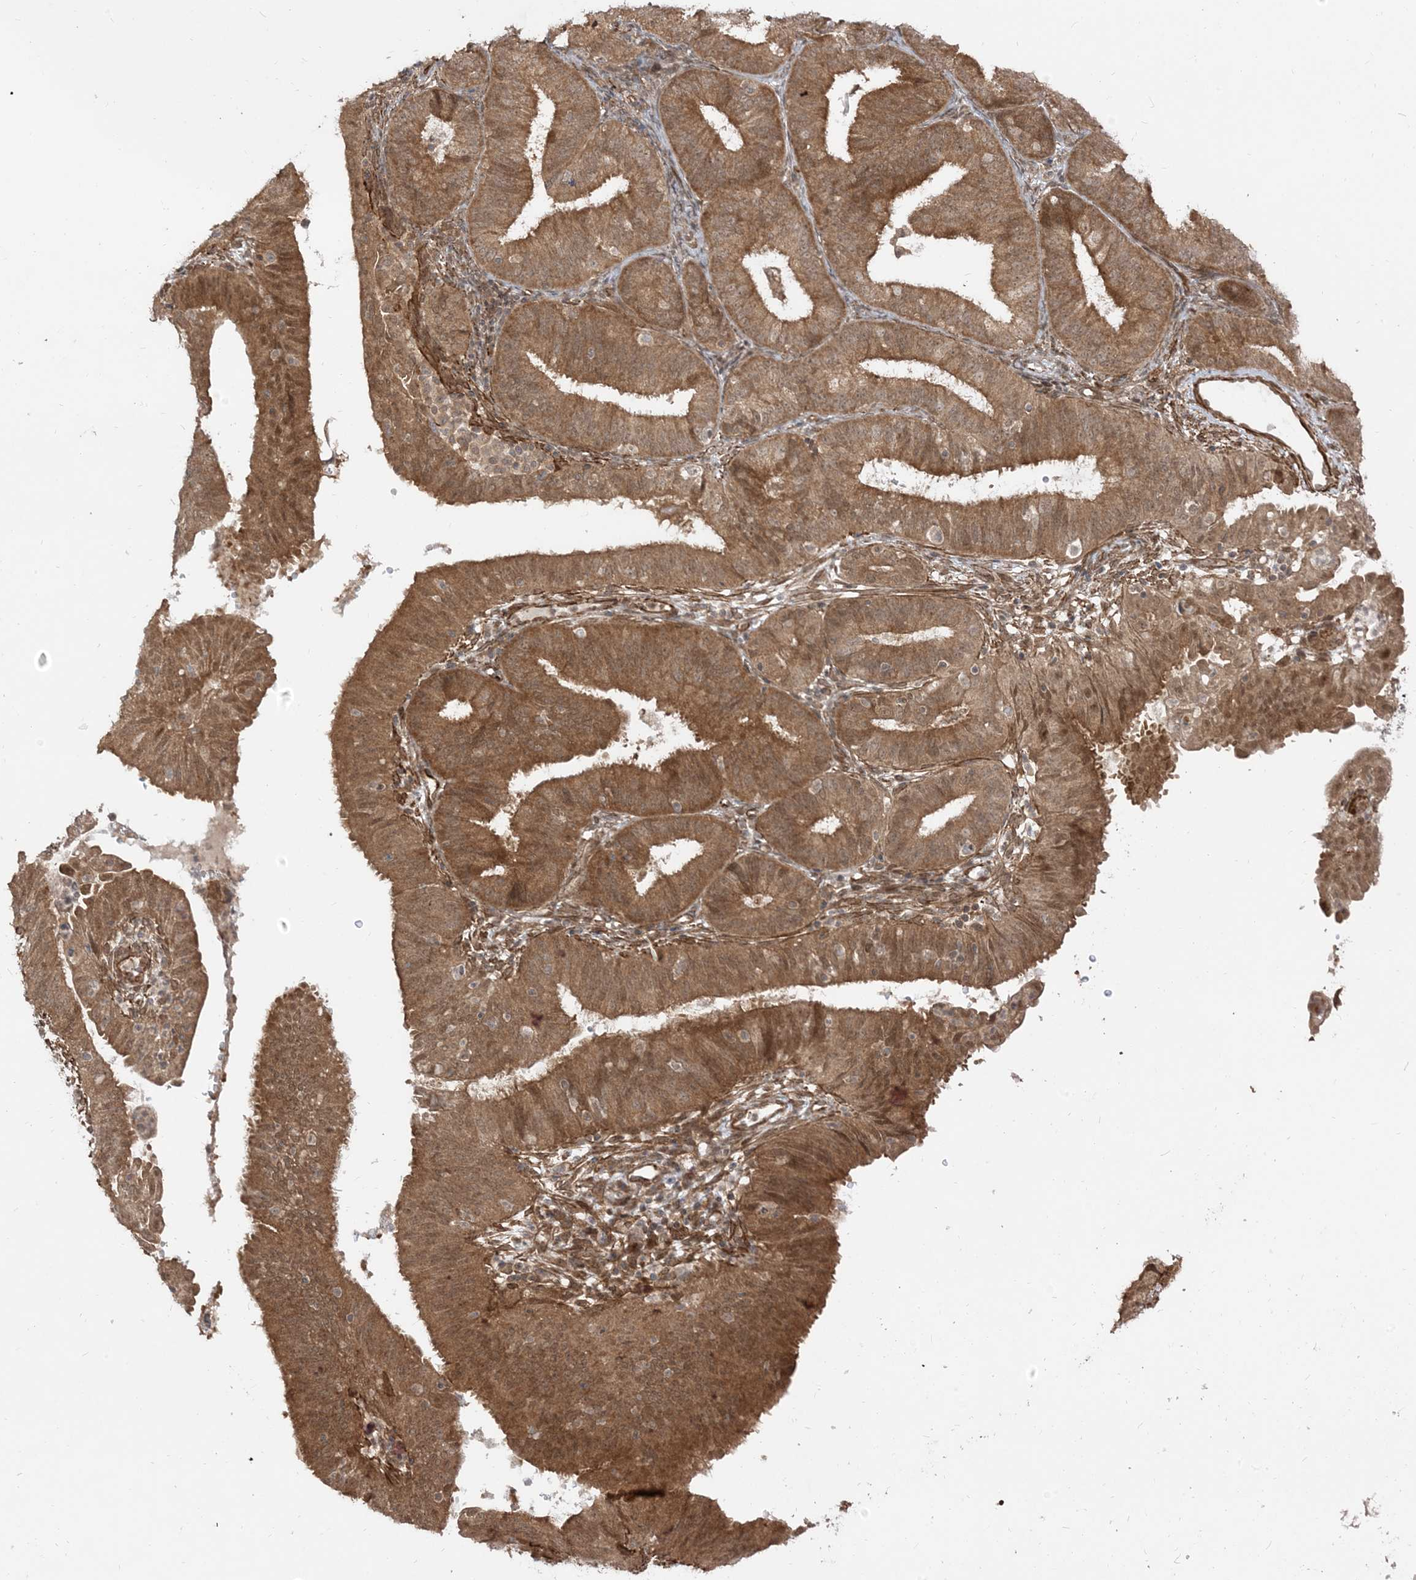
{"staining": {"intensity": "moderate", "quantity": ">75%", "location": "cytoplasmic/membranous,nuclear"}, "tissue": "endometrial cancer", "cell_type": "Tumor cells", "image_type": "cancer", "snomed": [{"axis": "morphology", "description": "Adenocarcinoma, NOS"}, {"axis": "topography", "description": "Endometrium"}], "caption": "Endometrial cancer stained for a protein (brown) reveals moderate cytoplasmic/membranous and nuclear positive expression in approximately >75% of tumor cells.", "gene": "TBCC", "patient": {"sex": "female", "age": 51}}